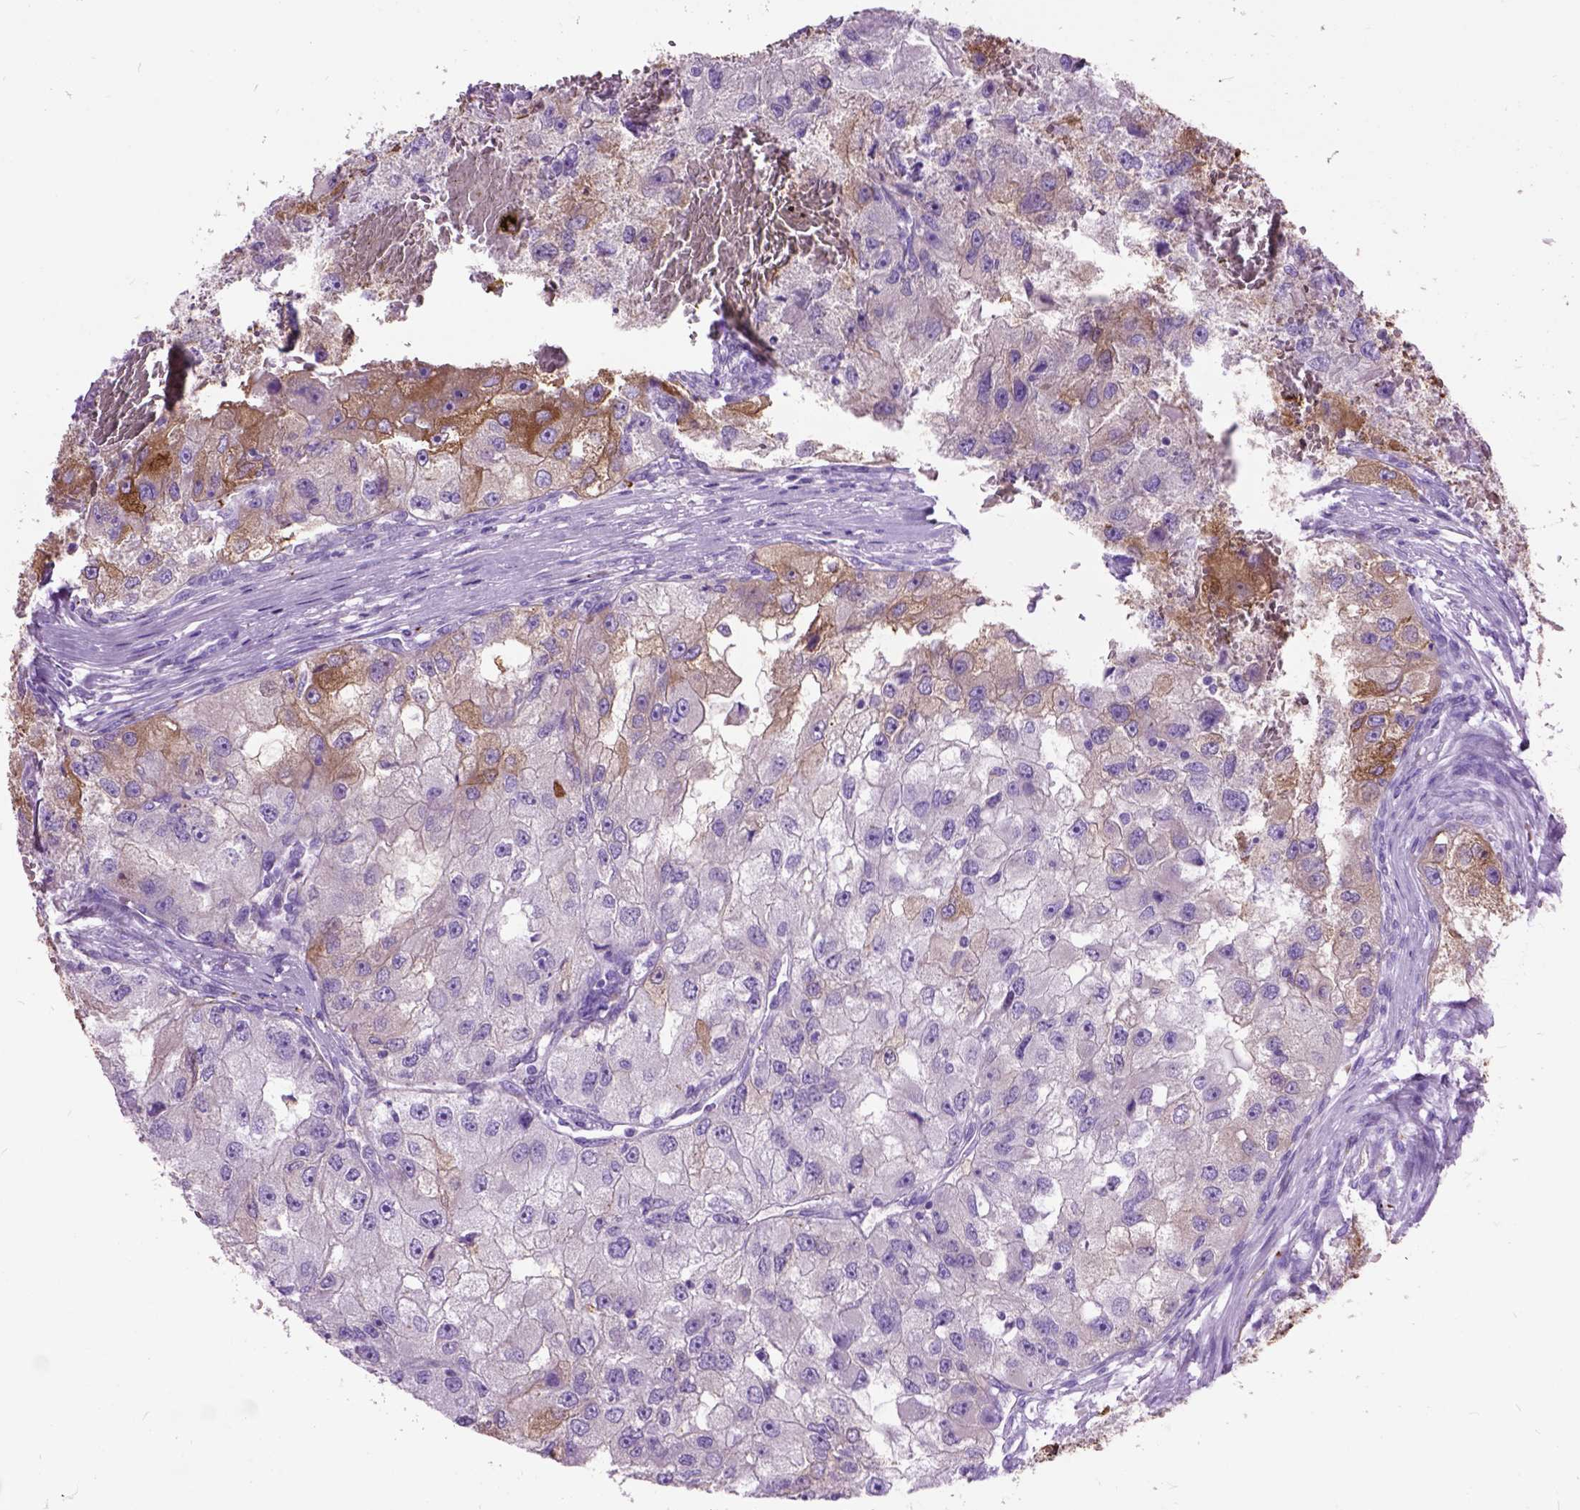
{"staining": {"intensity": "moderate", "quantity": "25%-75%", "location": "cytoplasmic/membranous"}, "tissue": "renal cancer", "cell_type": "Tumor cells", "image_type": "cancer", "snomed": [{"axis": "morphology", "description": "Adenocarcinoma, NOS"}, {"axis": "topography", "description": "Kidney"}], "caption": "Moderate cytoplasmic/membranous positivity is identified in approximately 25%-75% of tumor cells in renal cancer (adenocarcinoma).", "gene": "MAPT", "patient": {"sex": "male", "age": 63}}